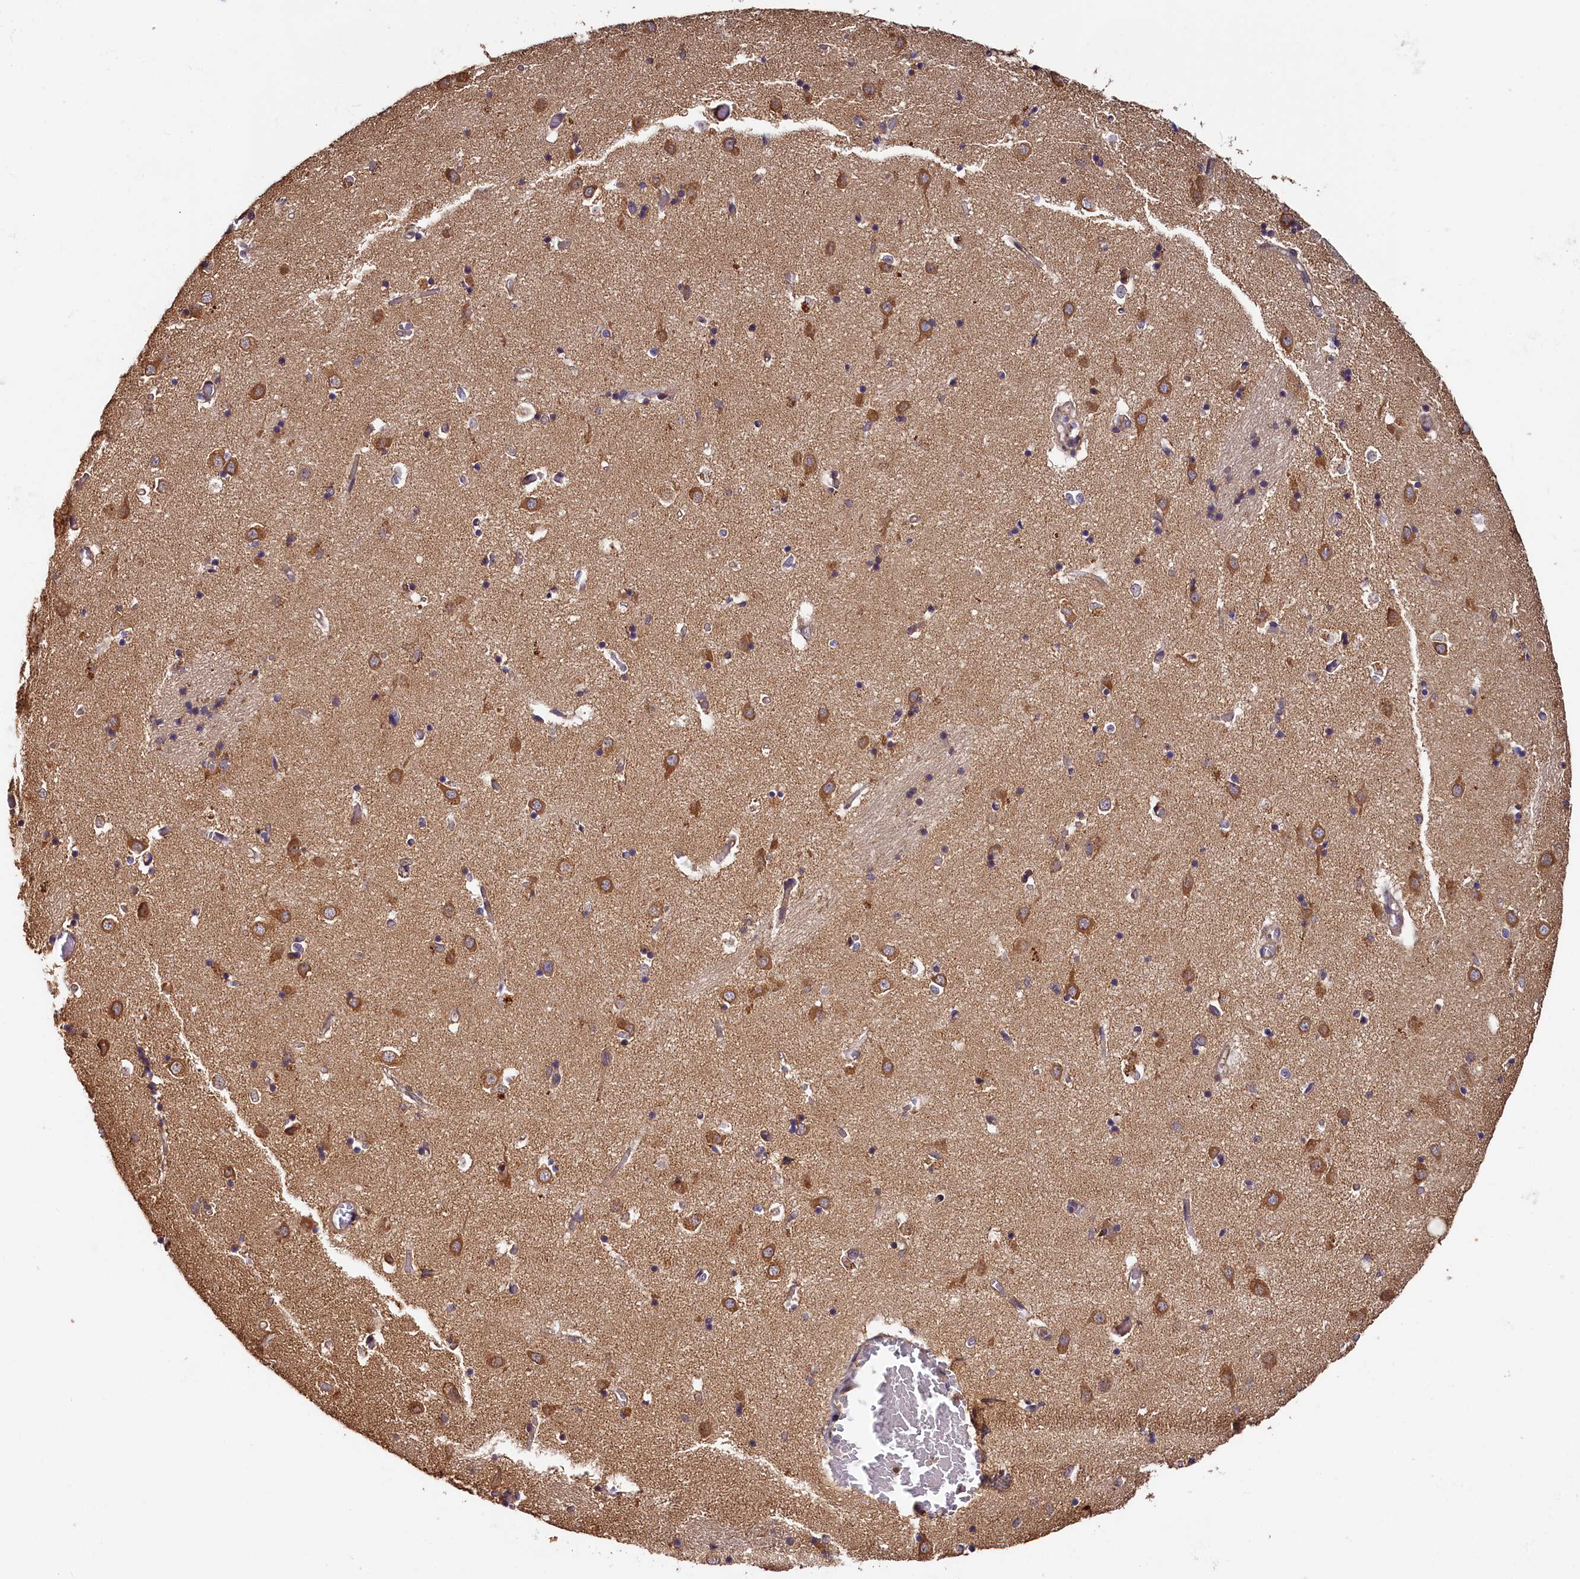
{"staining": {"intensity": "negative", "quantity": "none", "location": "none"}, "tissue": "caudate", "cell_type": "Glial cells", "image_type": "normal", "snomed": [{"axis": "morphology", "description": "Normal tissue, NOS"}, {"axis": "topography", "description": "Lateral ventricle wall"}], "caption": "Photomicrograph shows no protein expression in glial cells of unremarkable caudate.", "gene": "HMOX2", "patient": {"sex": "male", "age": 70}}